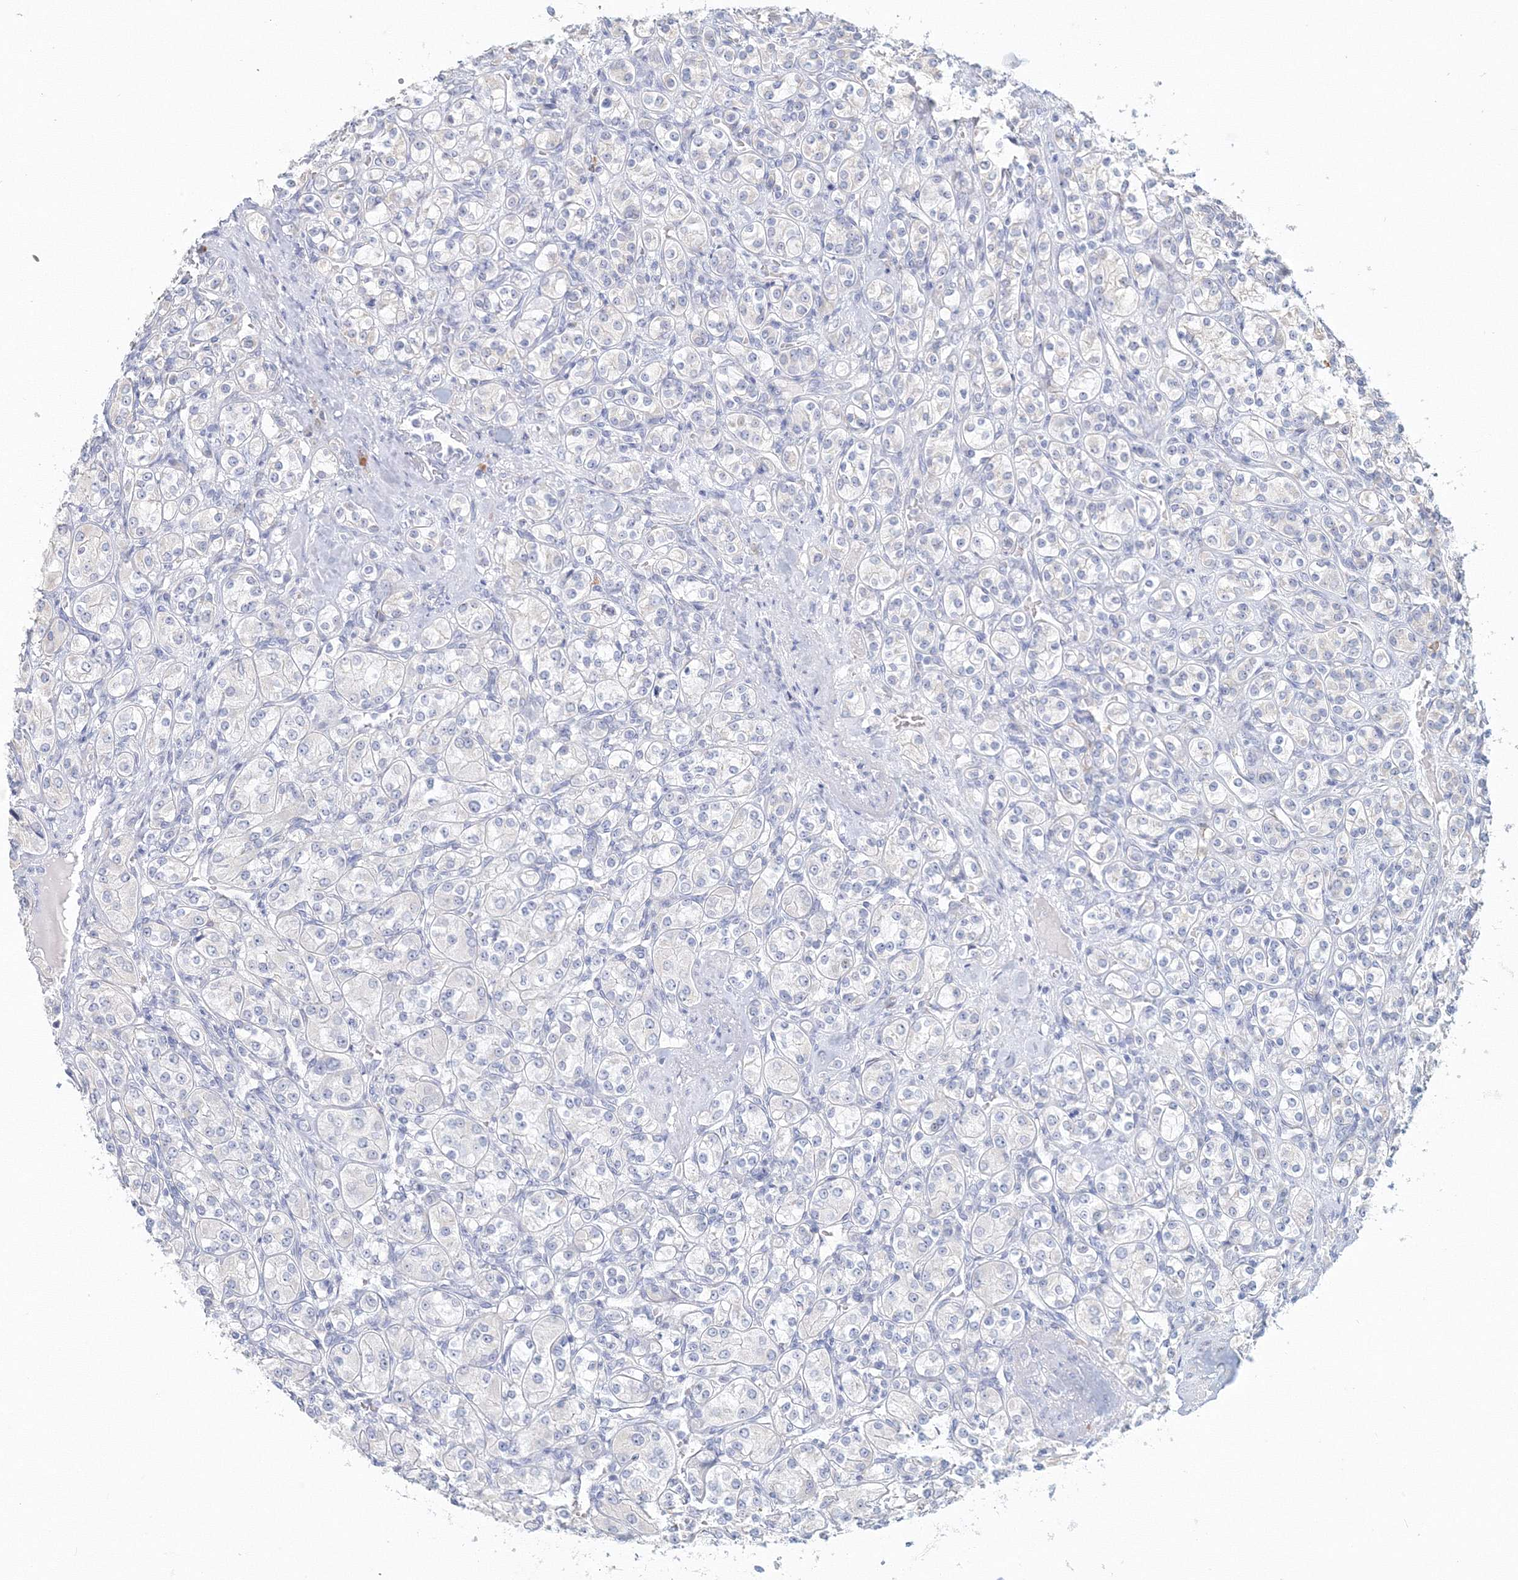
{"staining": {"intensity": "negative", "quantity": "none", "location": "none"}, "tissue": "renal cancer", "cell_type": "Tumor cells", "image_type": "cancer", "snomed": [{"axis": "morphology", "description": "Adenocarcinoma, NOS"}, {"axis": "topography", "description": "Kidney"}], "caption": "Human renal cancer (adenocarcinoma) stained for a protein using immunohistochemistry (IHC) demonstrates no staining in tumor cells.", "gene": "VSIG1", "patient": {"sex": "male", "age": 77}}